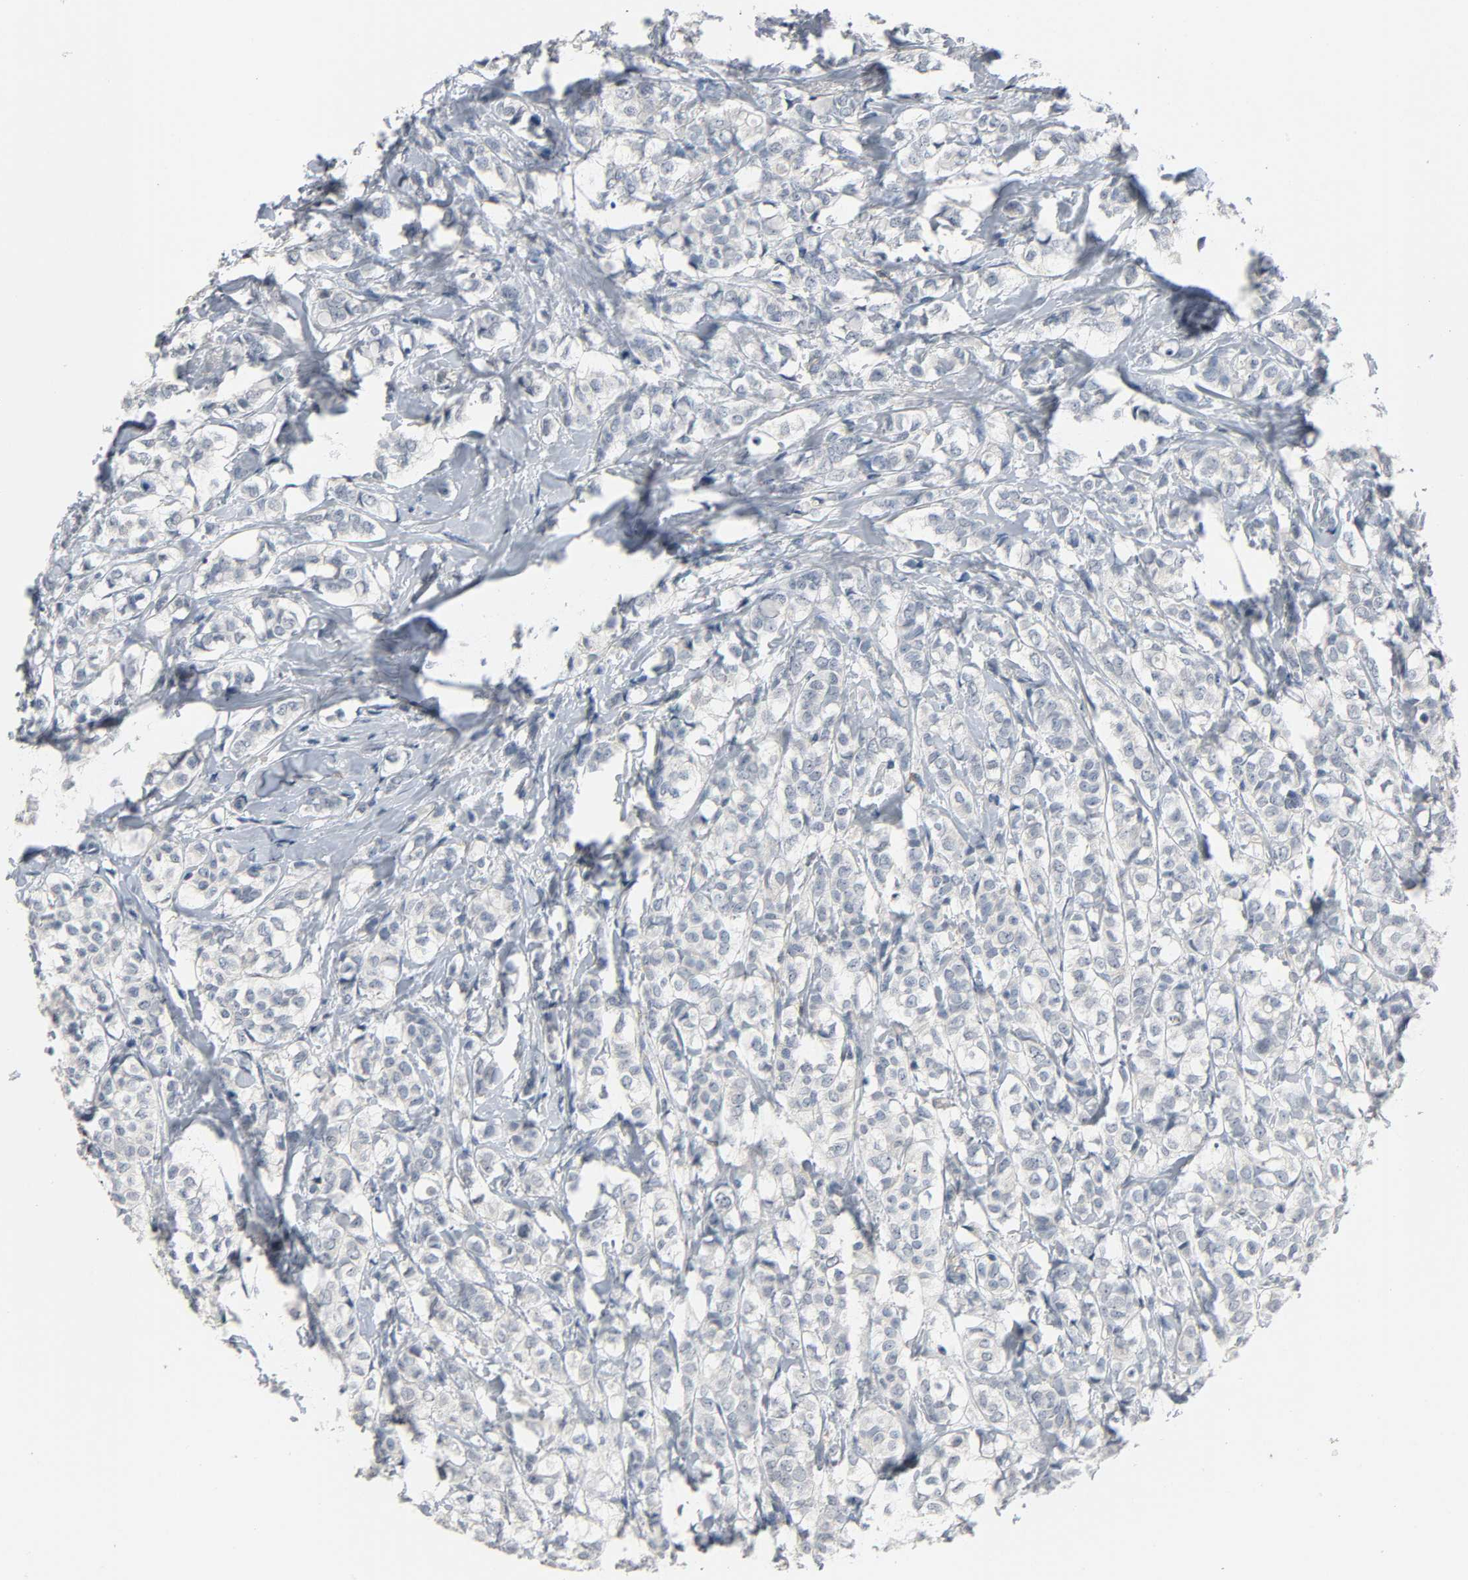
{"staining": {"intensity": "negative", "quantity": "none", "location": "none"}, "tissue": "breast cancer", "cell_type": "Tumor cells", "image_type": "cancer", "snomed": [{"axis": "morphology", "description": "Lobular carcinoma"}, {"axis": "topography", "description": "Breast"}], "caption": "Lobular carcinoma (breast) was stained to show a protein in brown. There is no significant staining in tumor cells.", "gene": "CD4", "patient": {"sex": "female", "age": 60}}